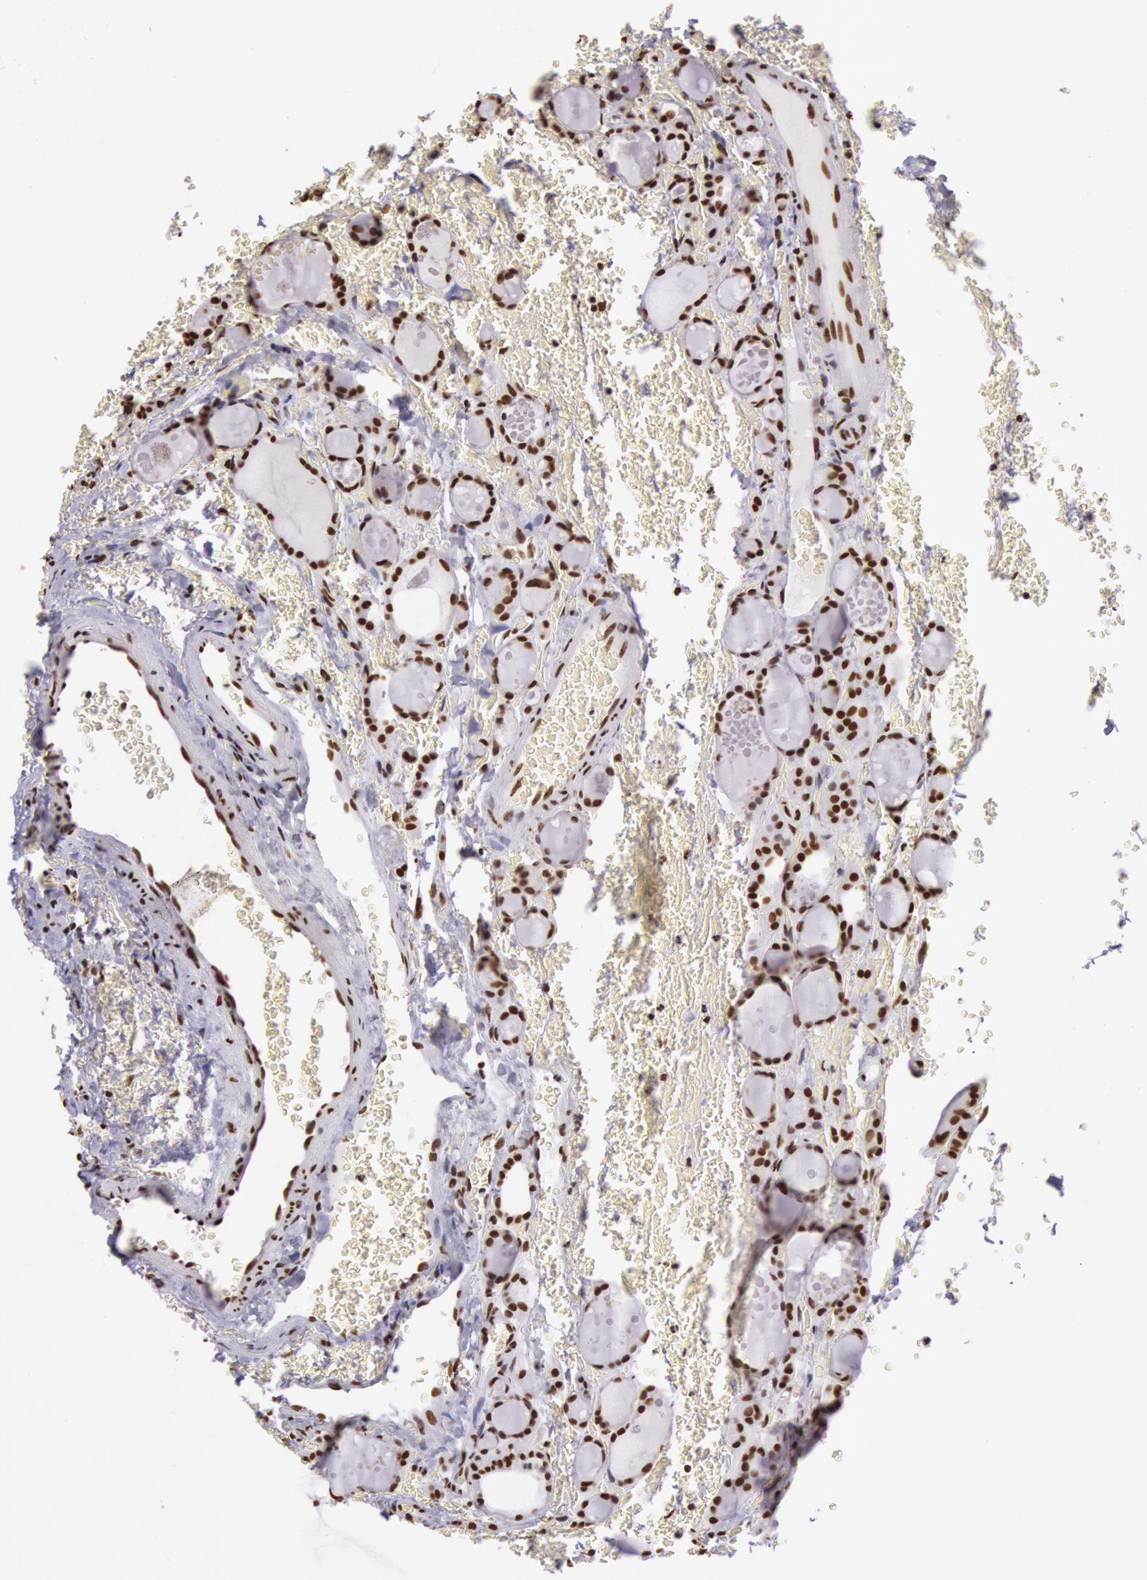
{"staining": {"intensity": "strong", "quantity": ">75%", "location": "nuclear"}, "tissue": "thyroid cancer", "cell_type": "Tumor cells", "image_type": "cancer", "snomed": [{"axis": "morphology", "description": "Follicular adenoma carcinoma, NOS"}, {"axis": "topography", "description": "Thyroid gland"}], "caption": "Immunohistochemical staining of human thyroid cancer (follicular adenoma carcinoma) shows strong nuclear protein positivity in approximately >75% of tumor cells. (DAB (3,3'-diaminobenzidine) IHC, brown staining for protein, blue staining for nuclei).", "gene": "HNRNPH2", "patient": {"sex": "female", "age": 71}}